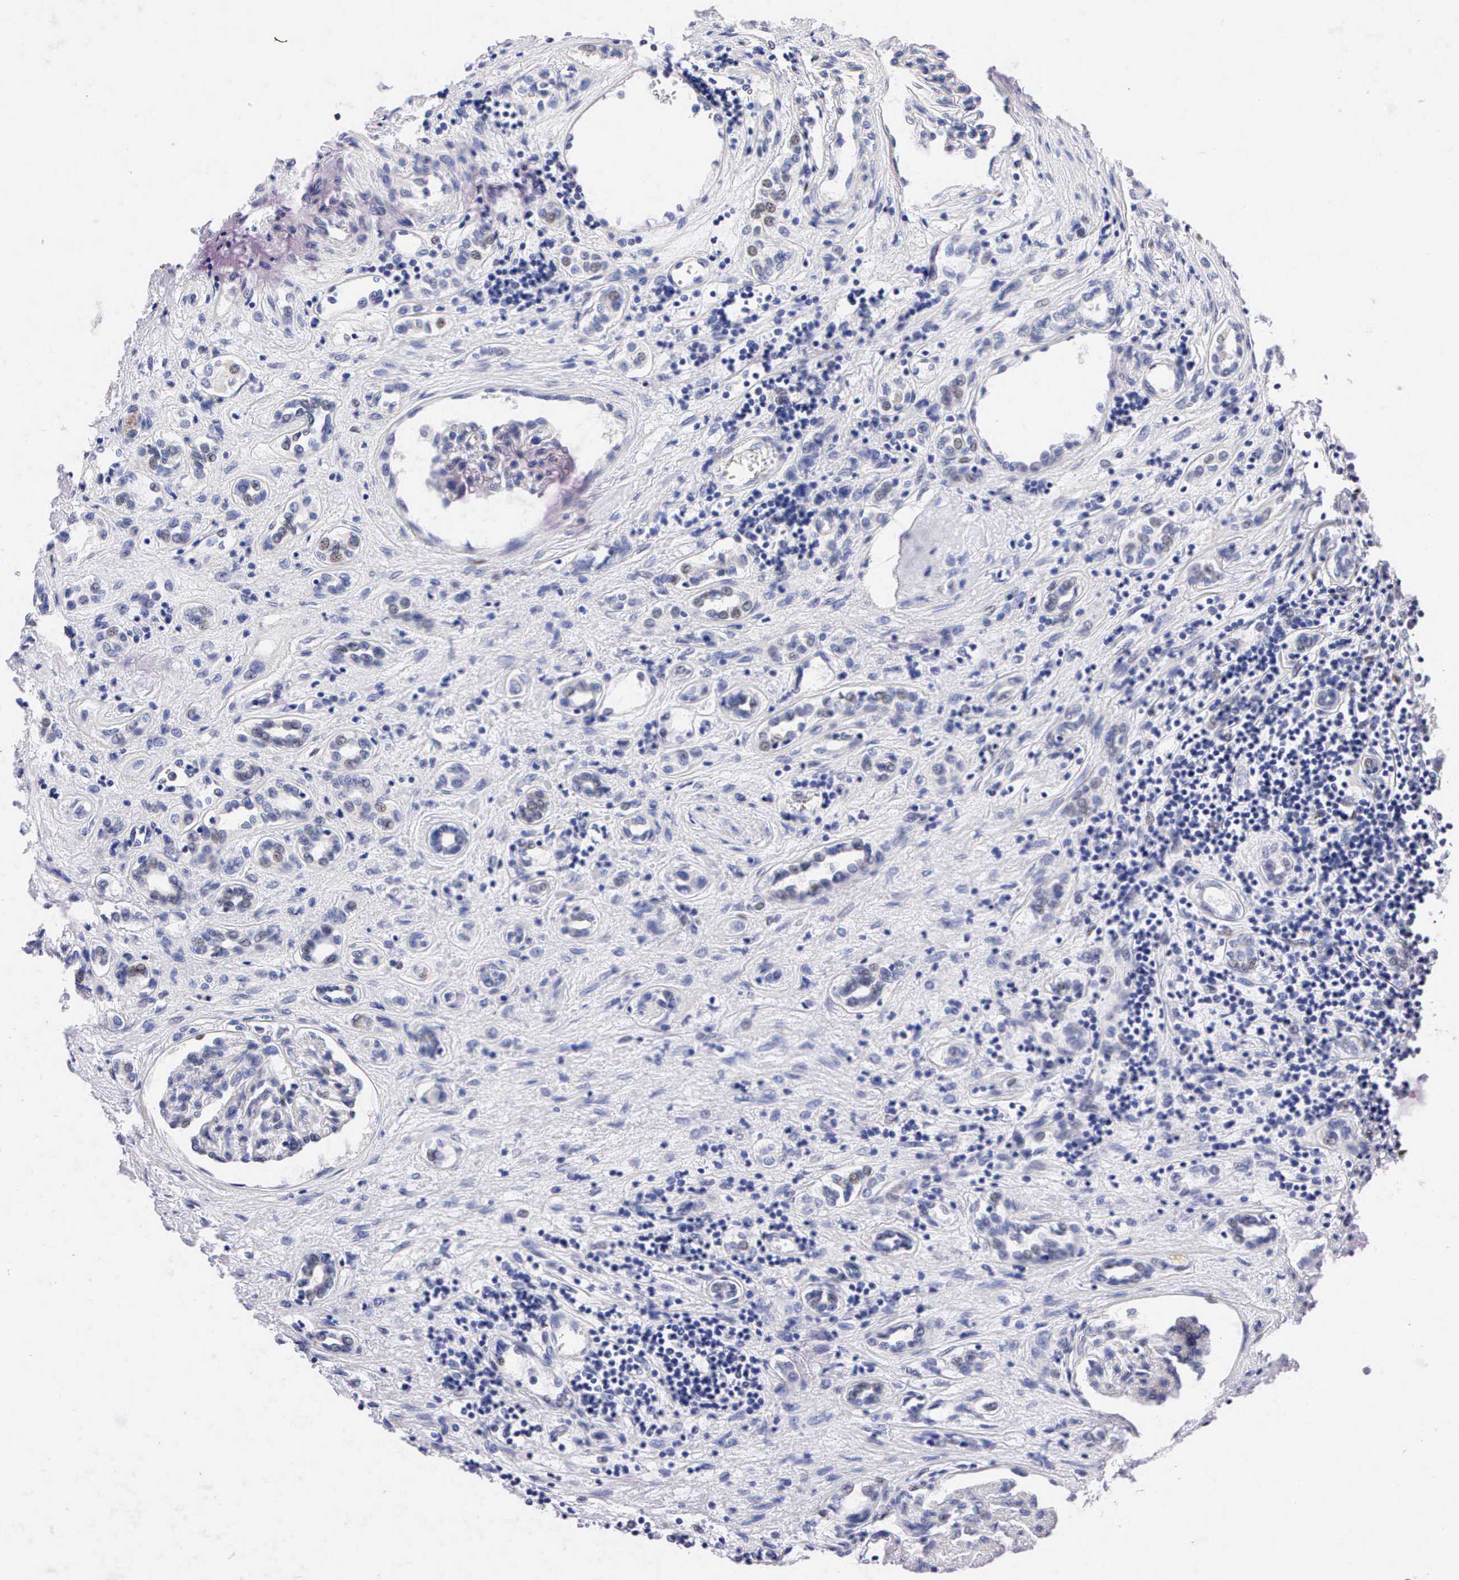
{"staining": {"intensity": "negative", "quantity": "none", "location": "none"}, "tissue": "renal cancer", "cell_type": "Tumor cells", "image_type": "cancer", "snomed": [{"axis": "morphology", "description": "Adenocarcinoma, NOS"}, {"axis": "topography", "description": "Kidney"}], "caption": "The IHC micrograph has no significant positivity in tumor cells of renal adenocarcinoma tissue.", "gene": "PGR", "patient": {"sex": "male", "age": 57}}